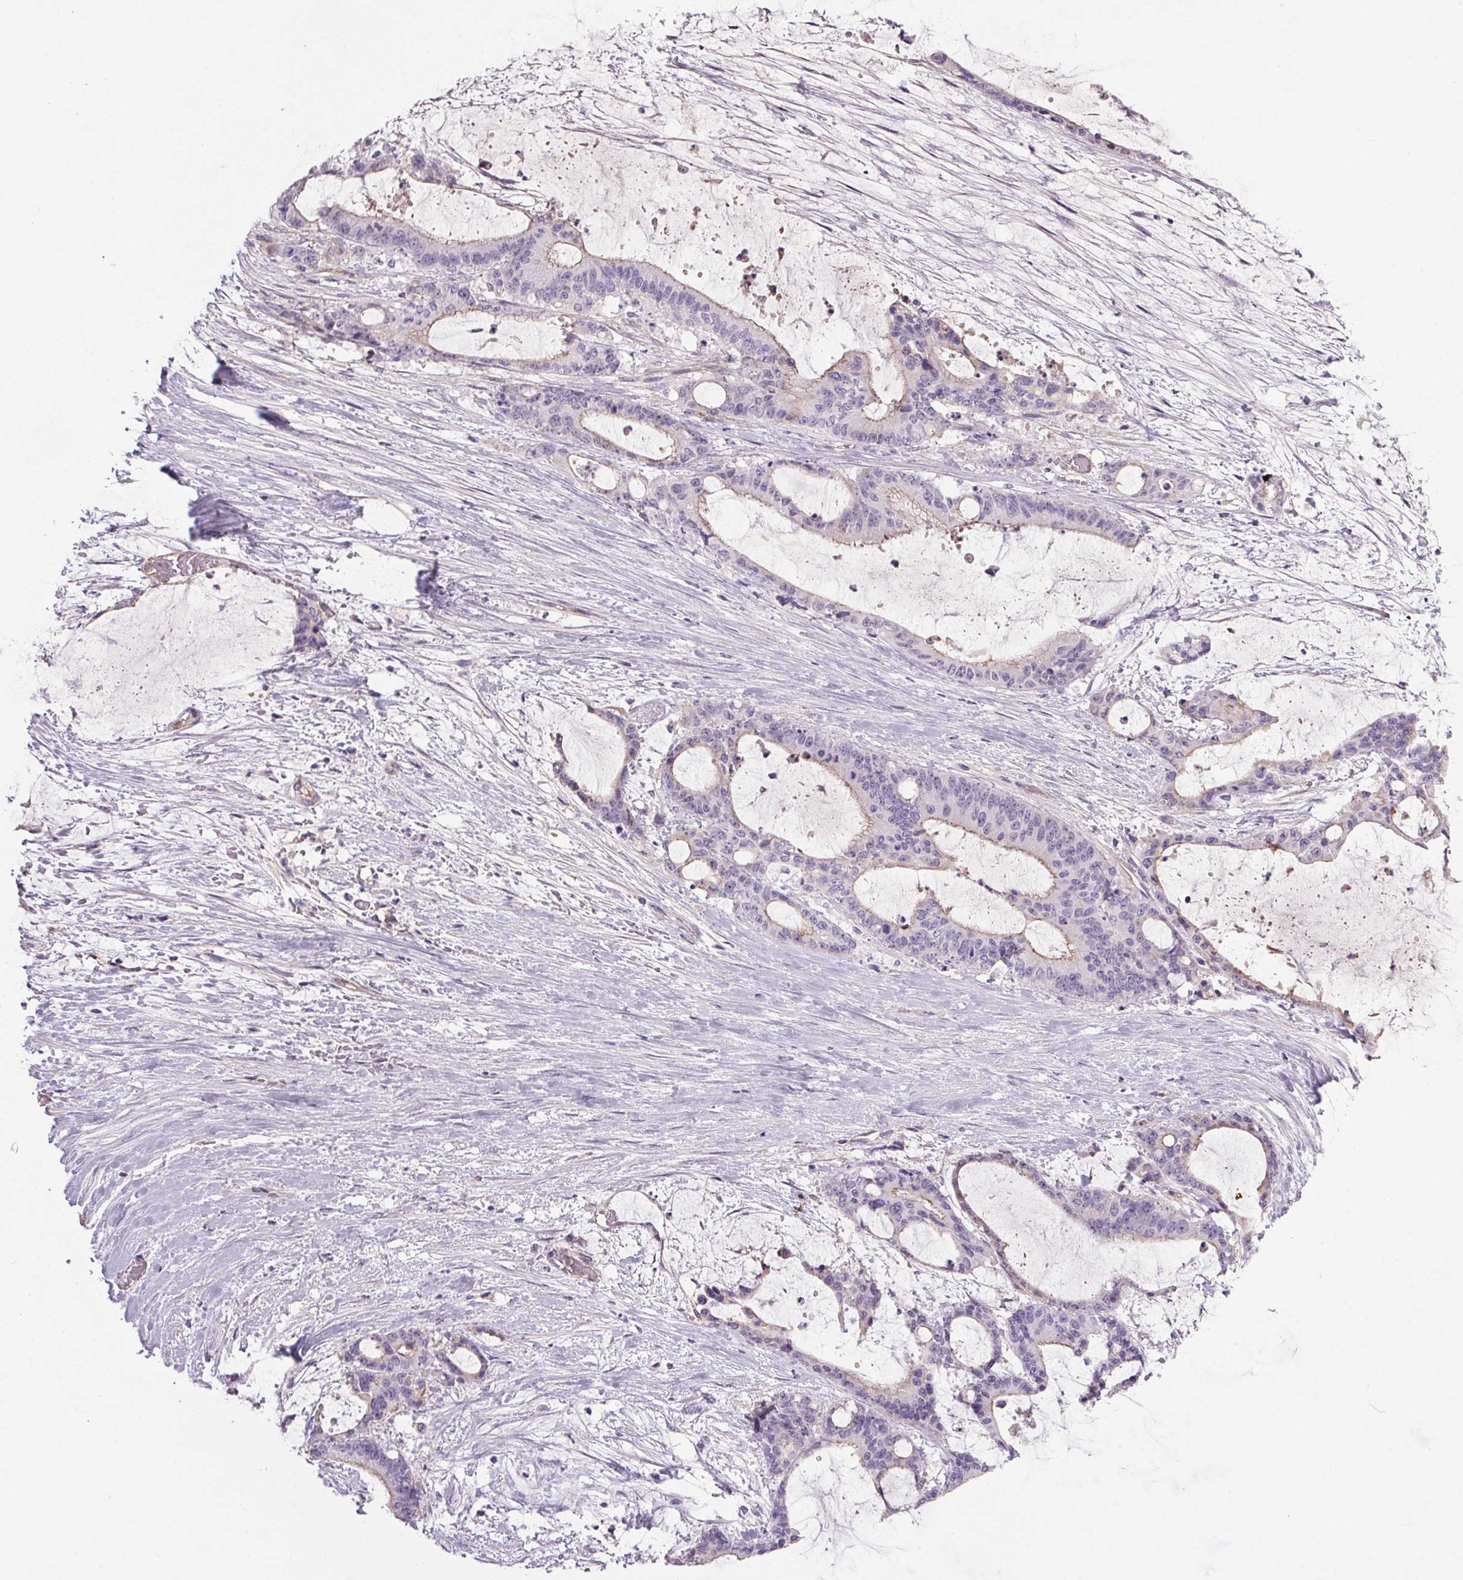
{"staining": {"intensity": "weak", "quantity": "<25%", "location": "cytoplasmic/membranous"}, "tissue": "liver cancer", "cell_type": "Tumor cells", "image_type": "cancer", "snomed": [{"axis": "morphology", "description": "Normal tissue, NOS"}, {"axis": "morphology", "description": "Cholangiocarcinoma"}, {"axis": "topography", "description": "Liver"}, {"axis": "topography", "description": "Peripheral nerve tissue"}], "caption": "Liver cholangiocarcinoma was stained to show a protein in brown. There is no significant staining in tumor cells. (Immunohistochemistry, brightfield microscopy, high magnification).", "gene": "APOC4", "patient": {"sex": "female", "age": 73}}